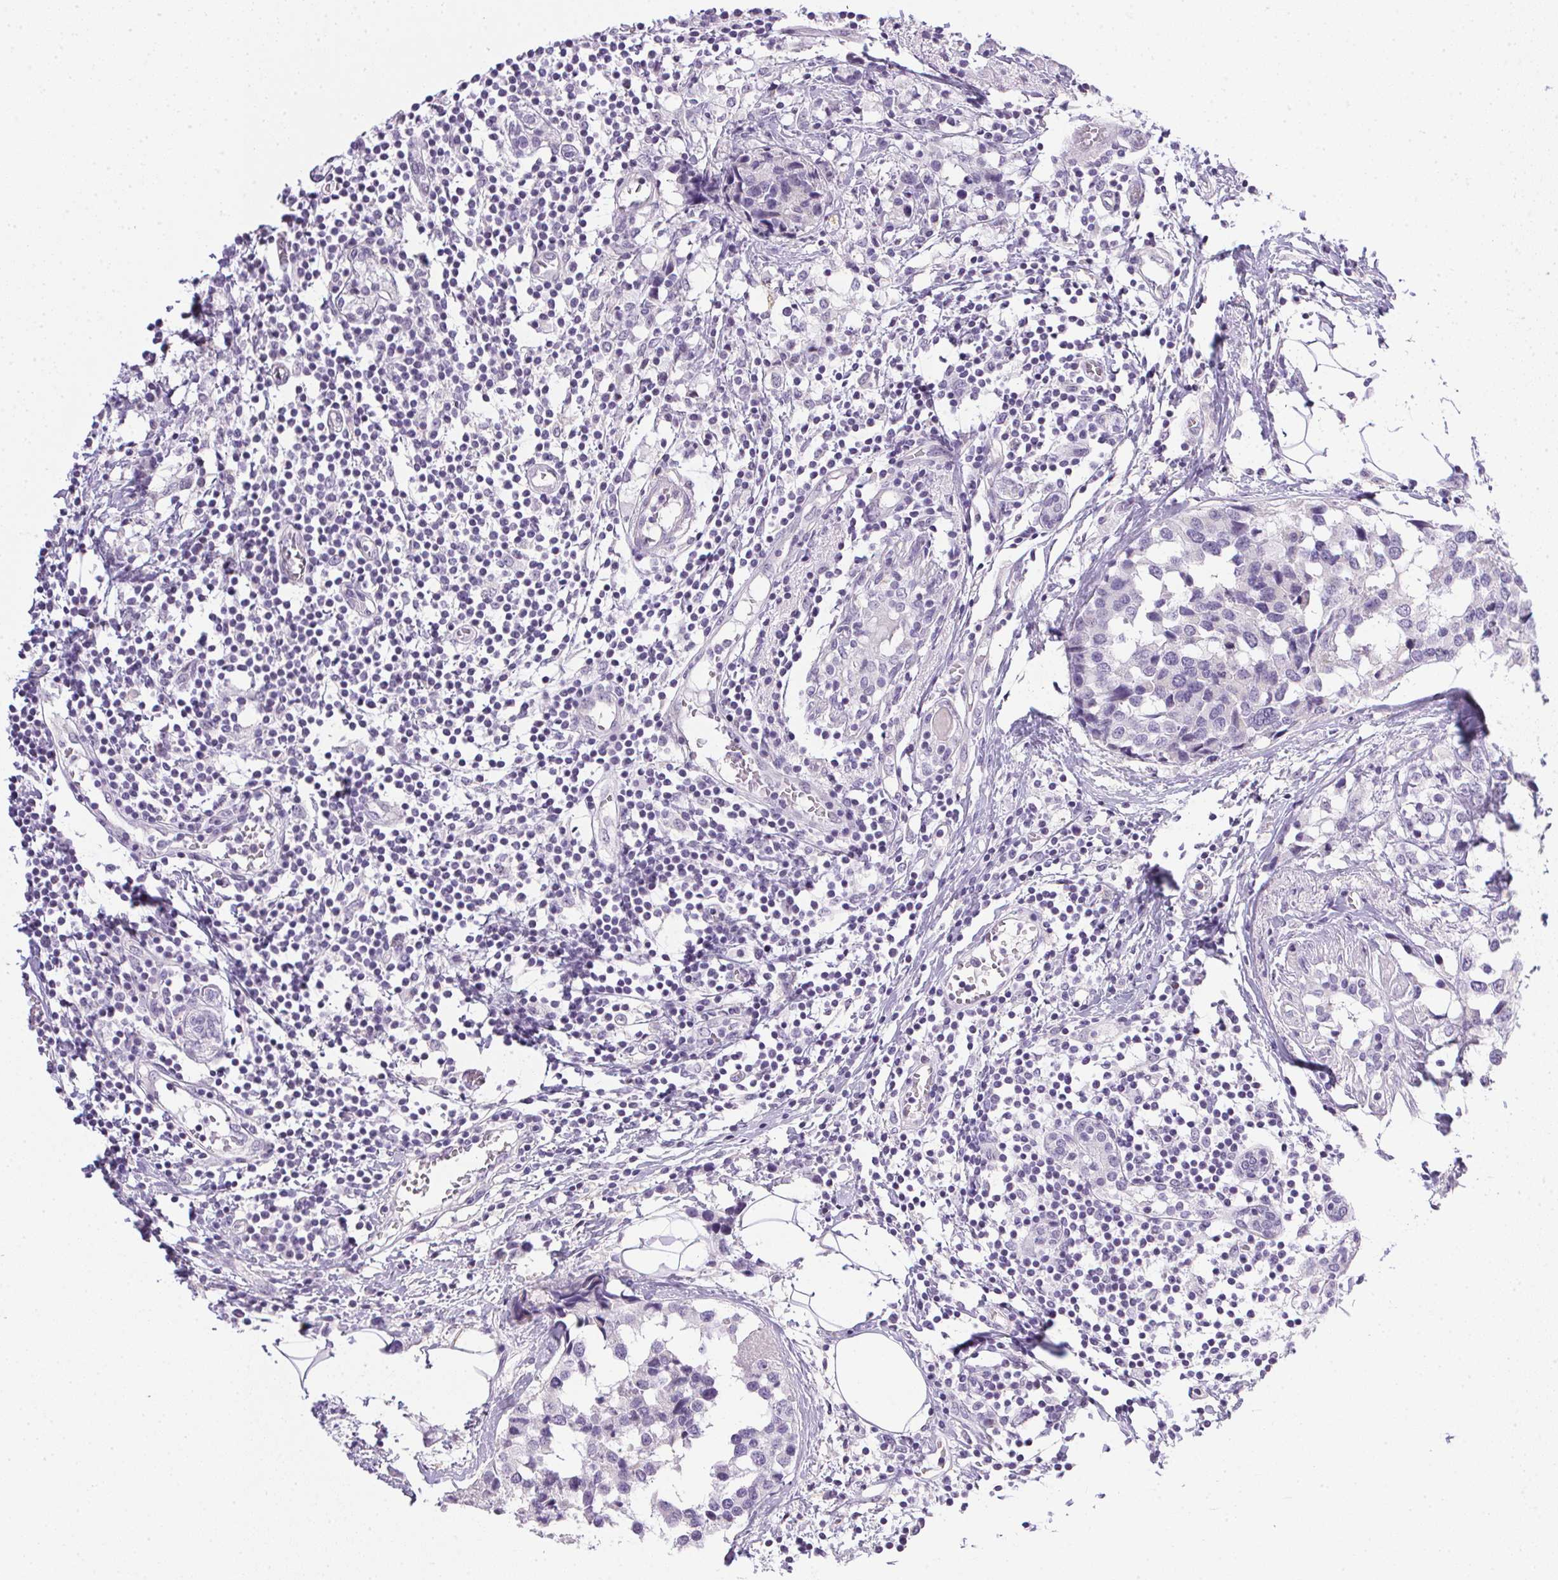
{"staining": {"intensity": "negative", "quantity": "none", "location": "none"}, "tissue": "breast cancer", "cell_type": "Tumor cells", "image_type": "cancer", "snomed": [{"axis": "morphology", "description": "Lobular carcinoma"}, {"axis": "topography", "description": "Breast"}], "caption": "Breast cancer was stained to show a protein in brown. There is no significant expression in tumor cells.", "gene": "PRL", "patient": {"sex": "female", "age": 59}}